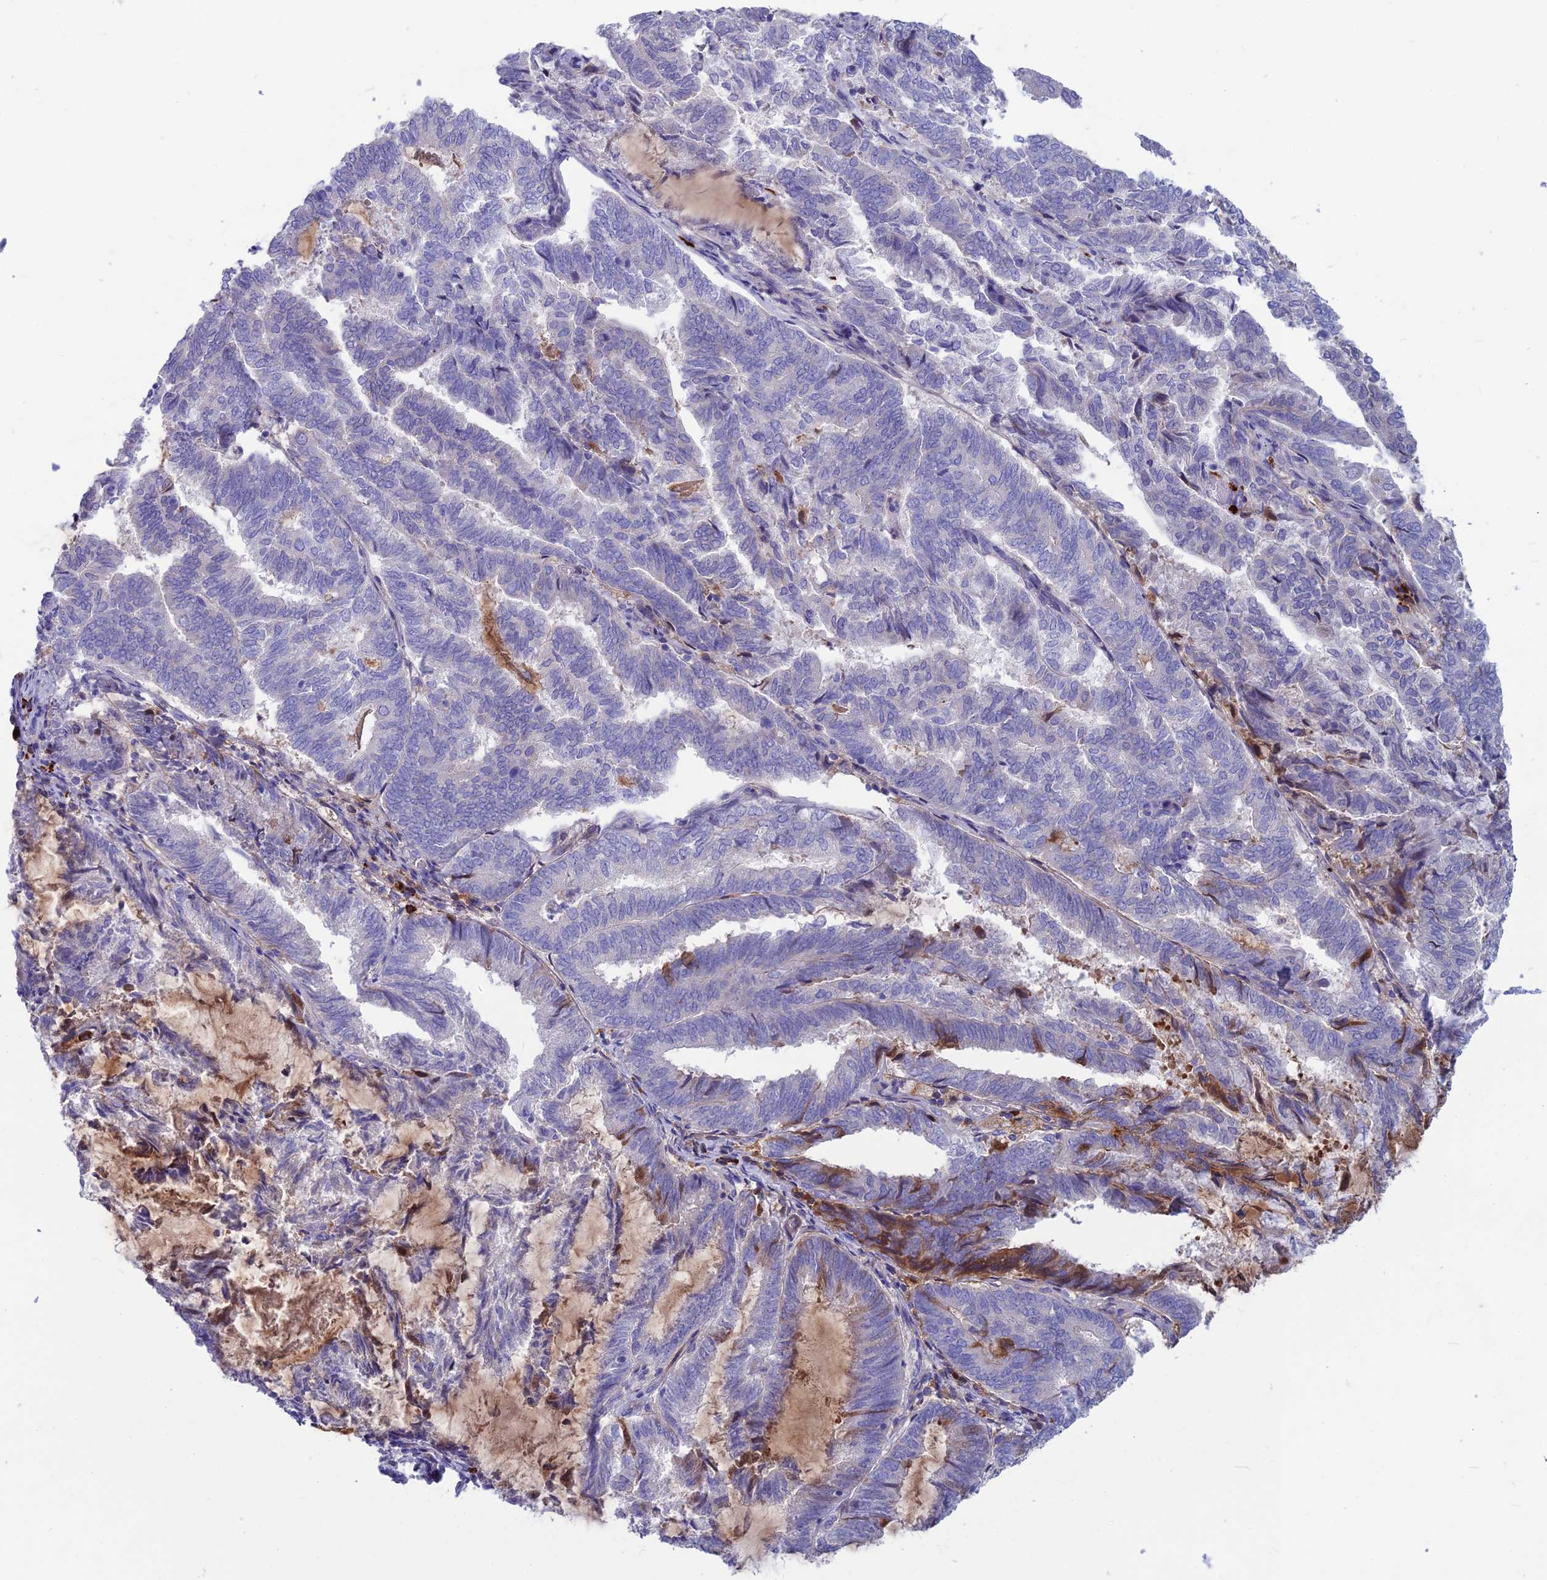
{"staining": {"intensity": "negative", "quantity": "none", "location": "none"}, "tissue": "endometrial cancer", "cell_type": "Tumor cells", "image_type": "cancer", "snomed": [{"axis": "morphology", "description": "Adenocarcinoma, NOS"}, {"axis": "topography", "description": "Endometrium"}], "caption": "Histopathology image shows no protein staining in tumor cells of adenocarcinoma (endometrial) tissue.", "gene": "SNAP91", "patient": {"sex": "female", "age": 80}}